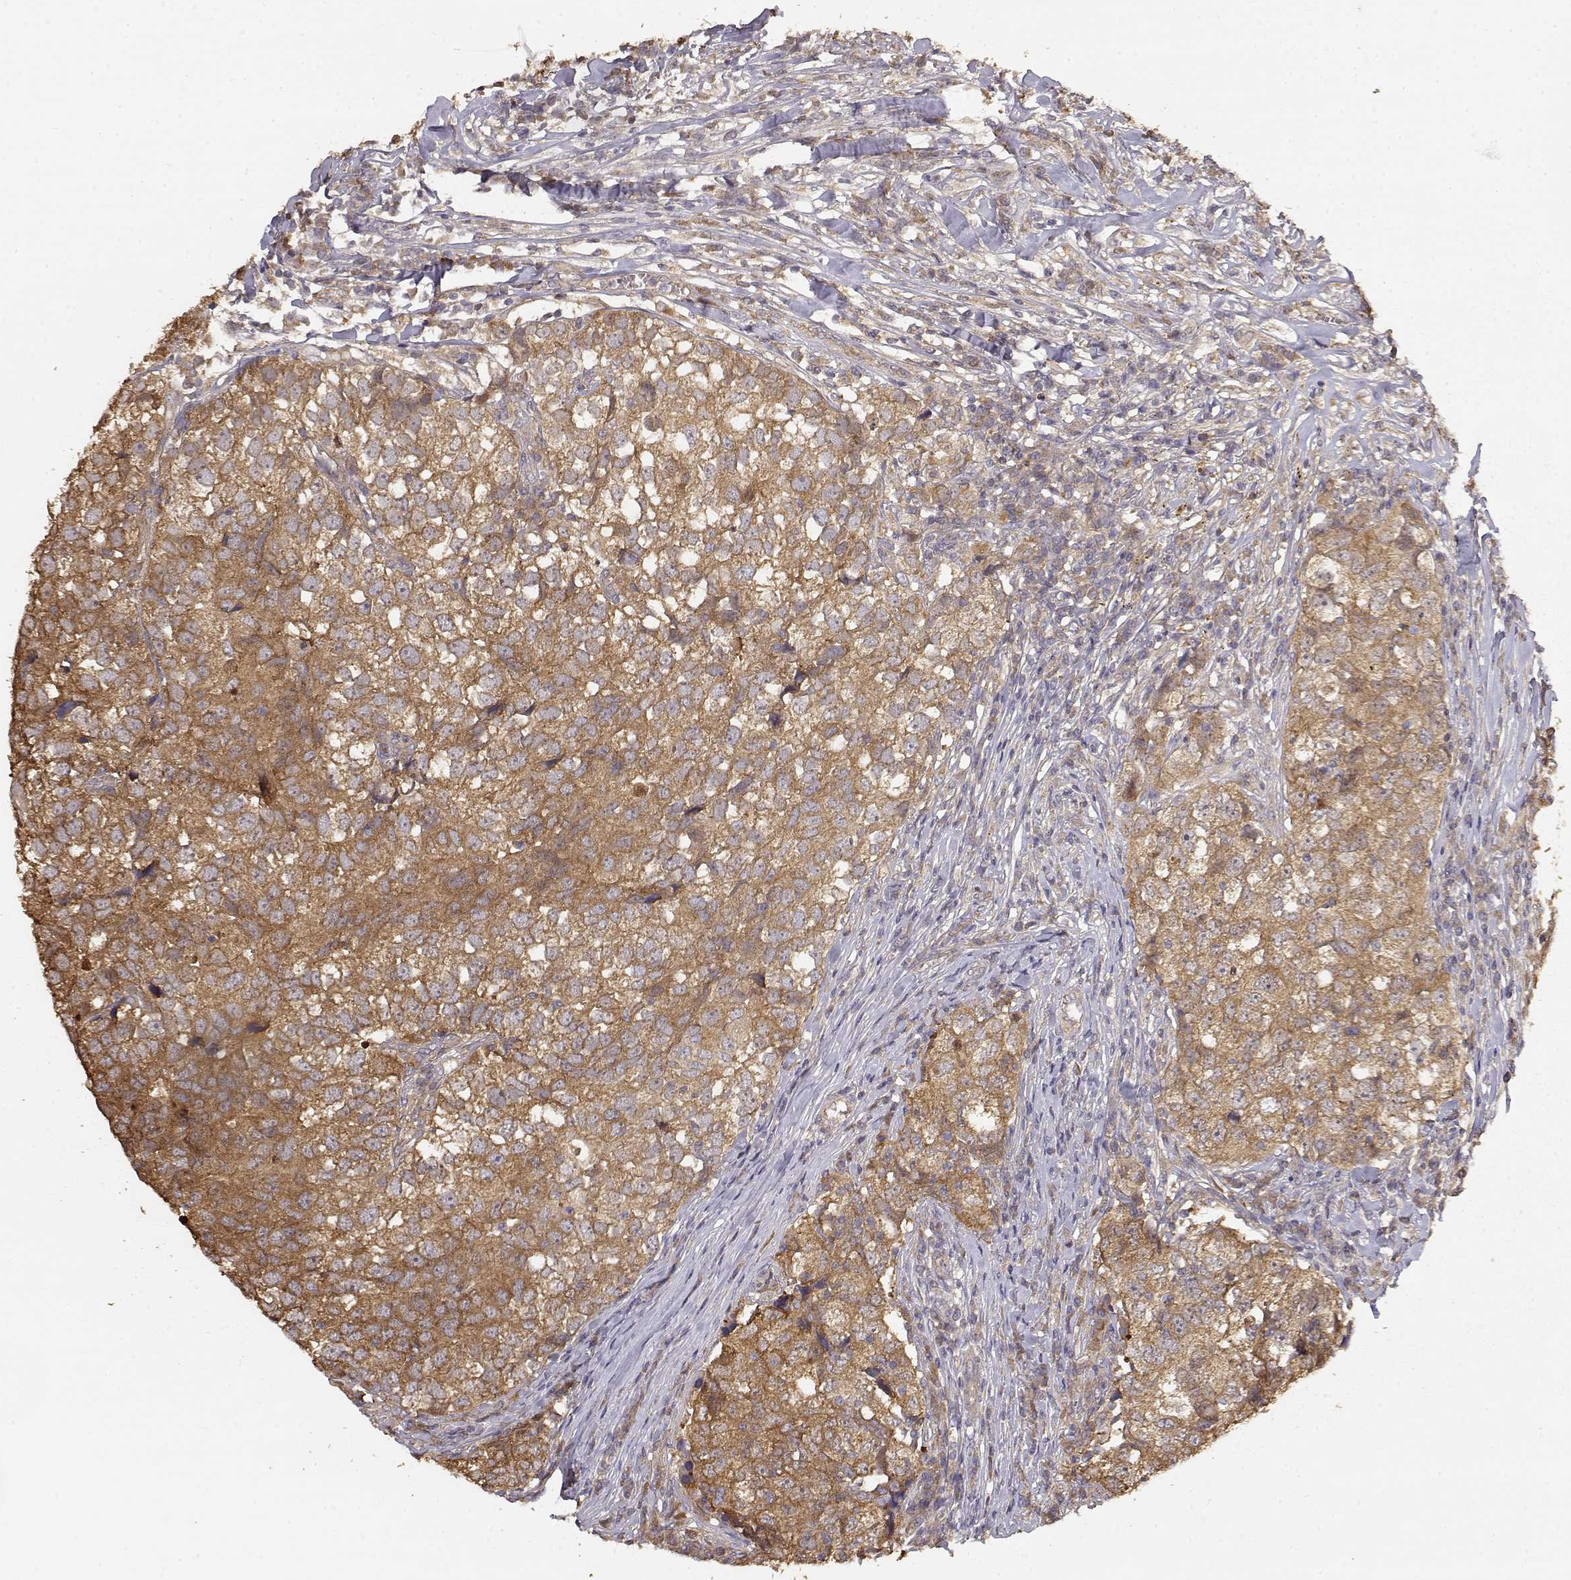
{"staining": {"intensity": "moderate", "quantity": ">75%", "location": "cytoplasmic/membranous"}, "tissue": "breast cancer", "cell_type": "Tumor cells", "image_type": "cancer", "snomed": [{"axis": "morphology", "description": "Duct carcinoma"}, {"axis": "topography", "description": "Breast"}], "caption": "Immunohistochemical staining of breast cancer (infiltrating ductal carcinoma) reveals medium levels of moderate cytoplasmic/membranous staining in about >75% of tumor cells. (IHC, brightfield microscopy, high magnification).", "gene": "CRIM1", "patient": {"sex": "female", "age": 30}}